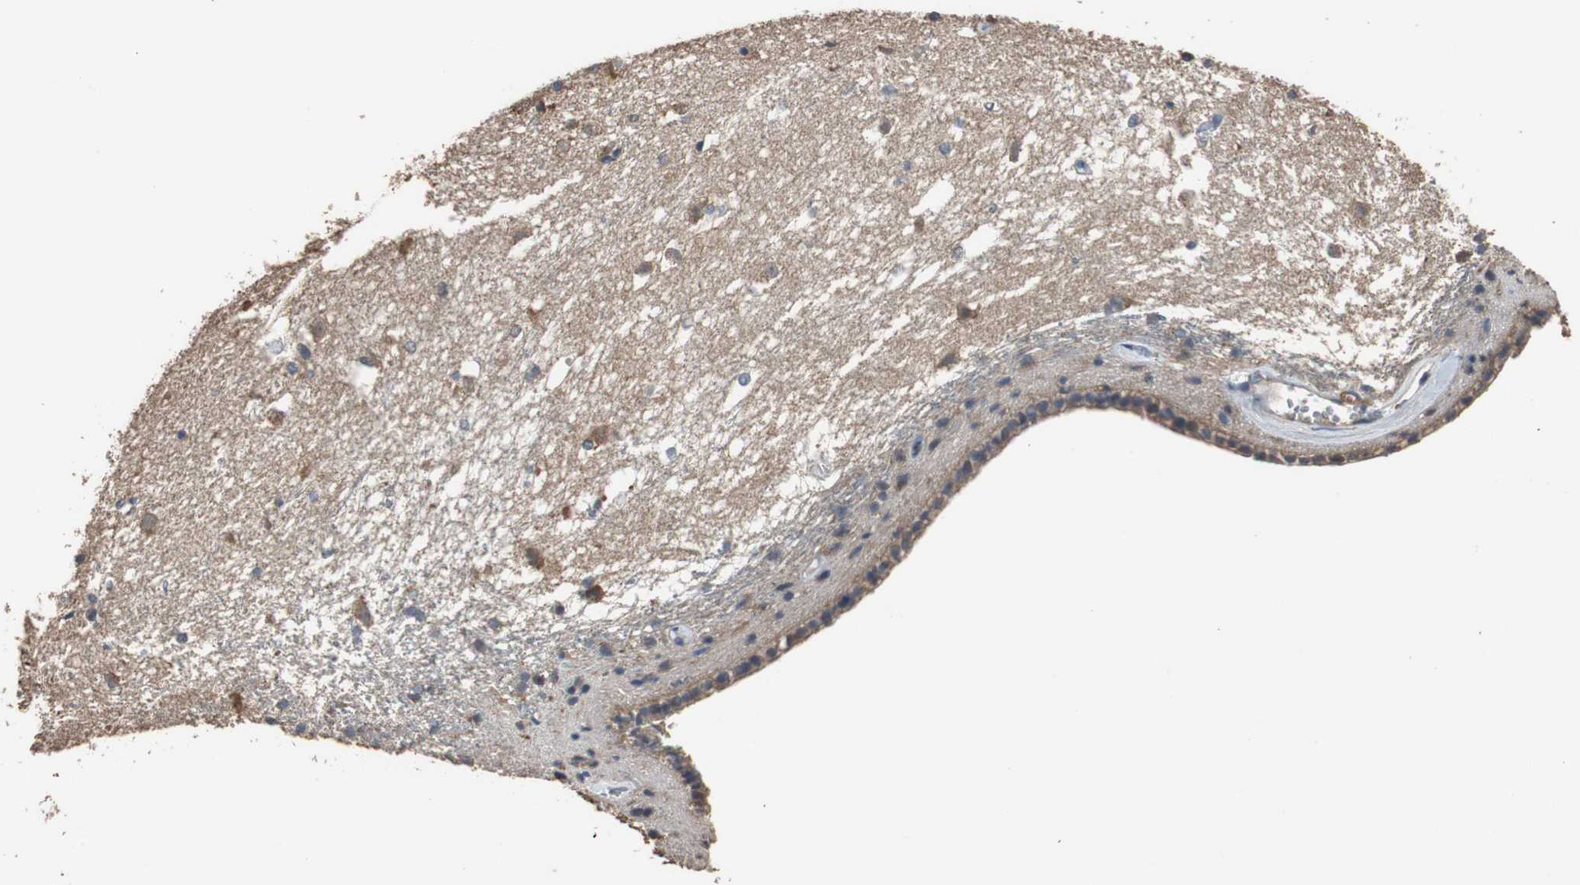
{"staining": {"intensity": "moderate", "quantity": "<25%", "location": "cytoplasmic/membranous"}, "tissue": "caudate", "cell_type": "Glial cells", "image_type": "normal", "snomed": [{"axis": "morphology", "description": "Normal tissue, NOS"}, {"axis": "topography", "description": "Lateral ventricle wall"}], "caption": "Protein staining exhibits moderate cytoplasmic/membranous positivity in approximately <25% of glial cells in benign caudate.", "gene": "SCIMP", "patient": {"sex": "female", "age": 19}}